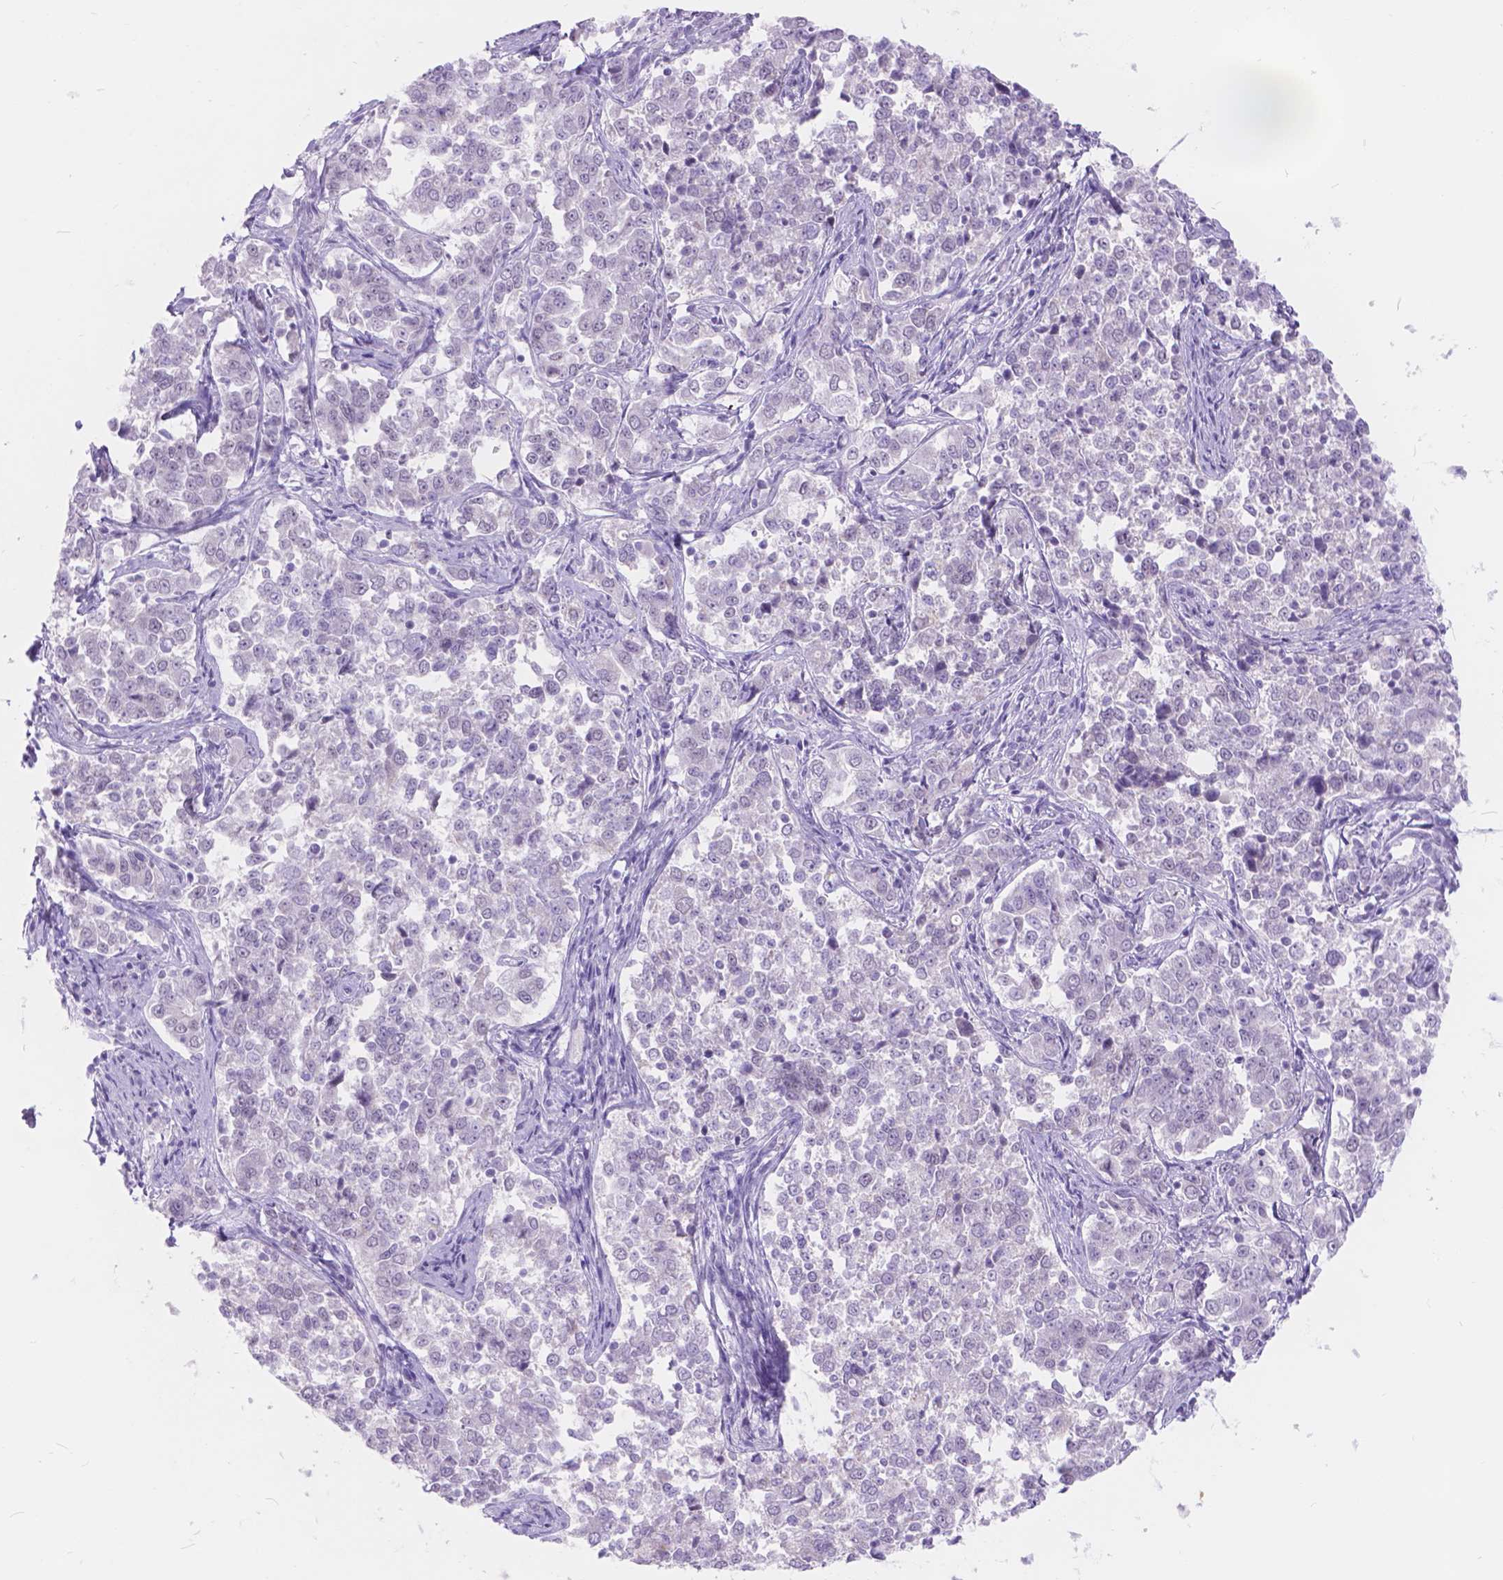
{"staining": {"intensity": "negative", "quantity": "none", "location": "none"}, "tissue": "endometrial cancer", "cell_type": "Tumor cells", "image_type": "cancer", "snomed": [{"axis": "morphology", "description": "Adenocarcinoma, NOS"}, {"axis": "topography", "description": "Endometrium"}], "caption": "Immunohistochemistry of endometrial cancer (adenocarcinoma) shows no positivity in tumor cells.", "gene": "DCC", "patient": {"sex": "female", "age": 43}}